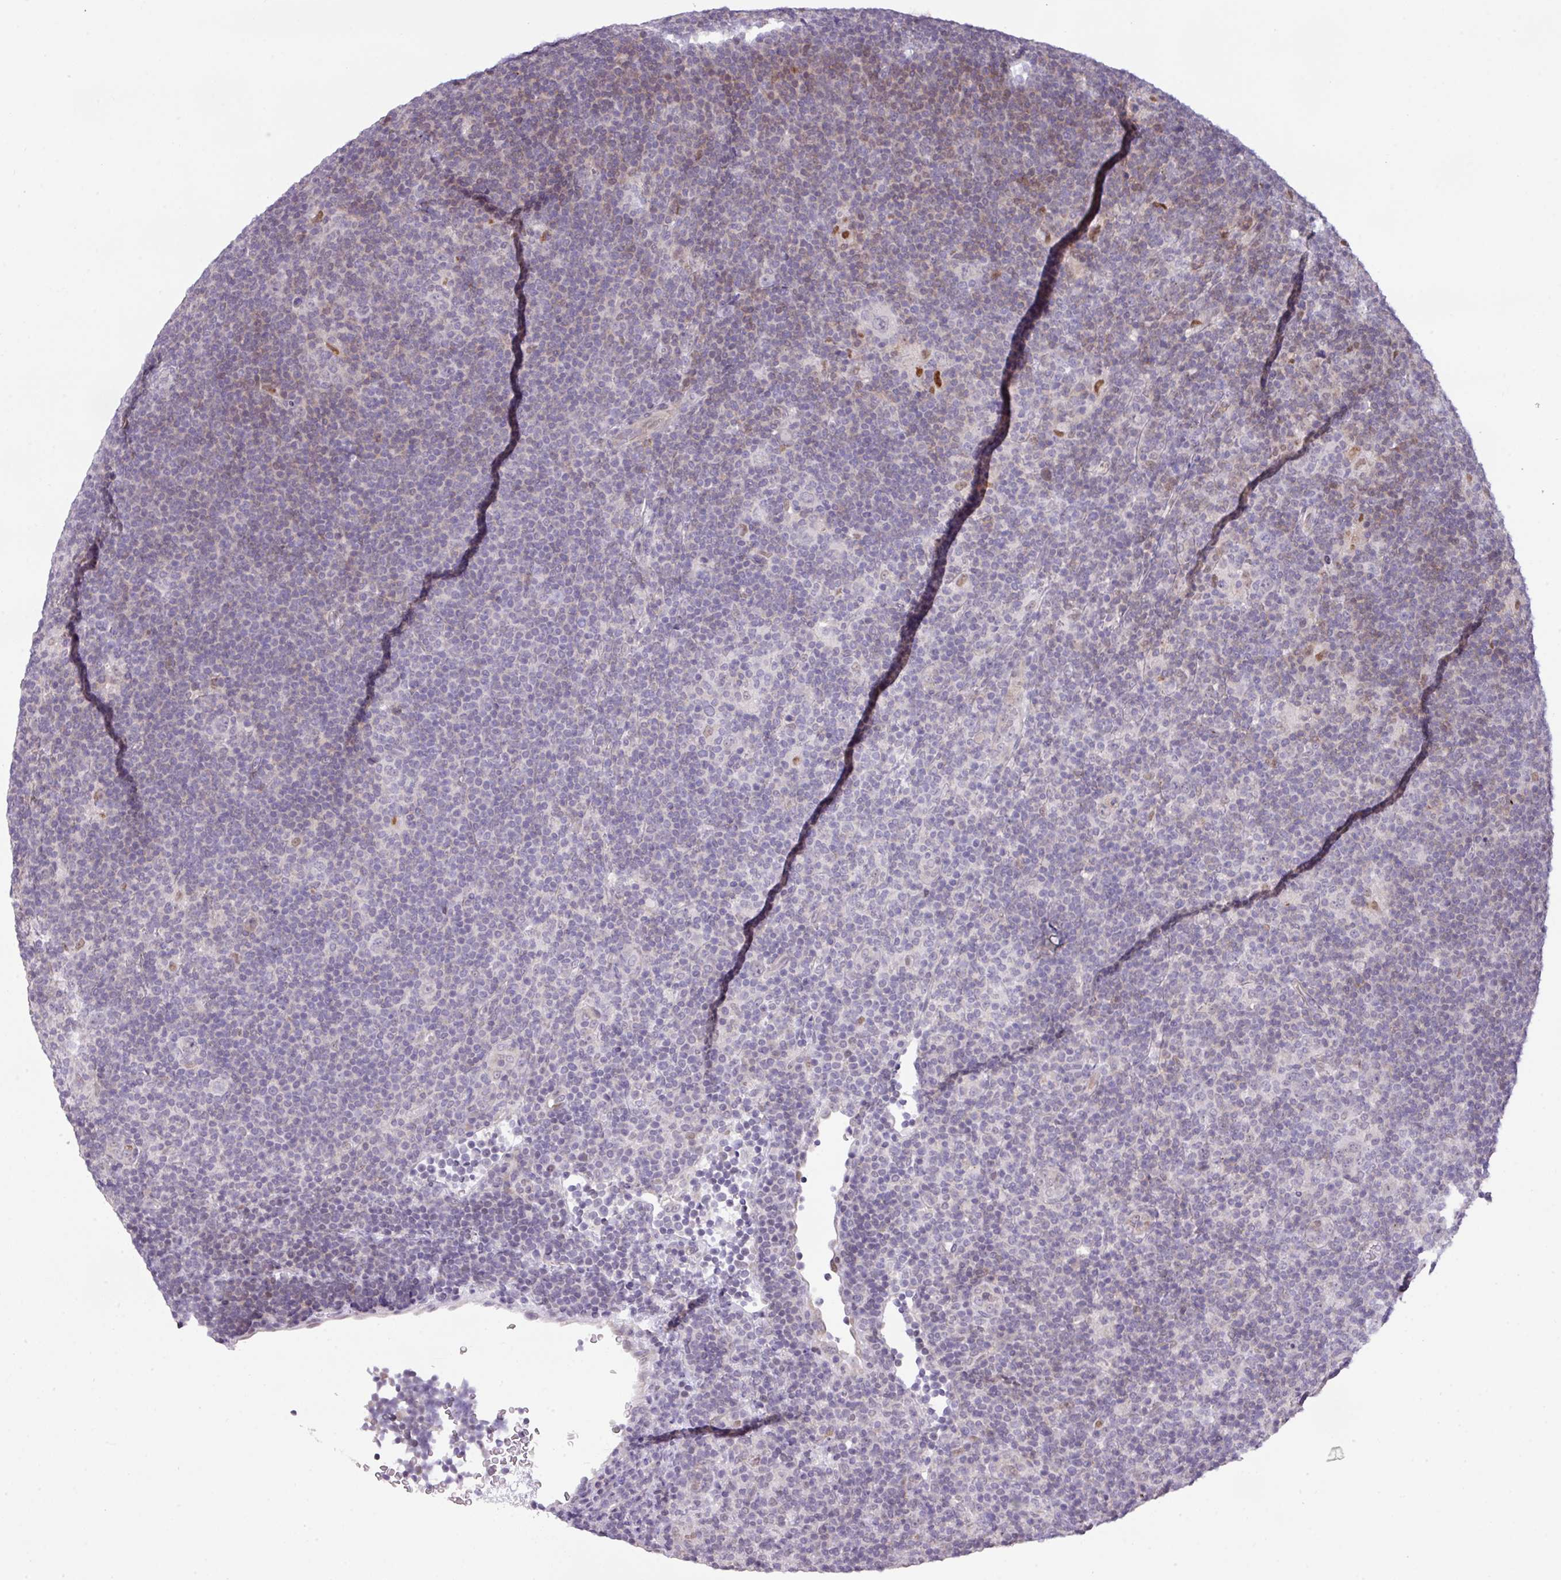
{"staining": {"intensity": "negative", "quantity": "none", "location": "none"}, "tissue": "lymphoma", "cell_type": "Tumor cells", "image_type": "cancer", "snomed": [{"axis": "morphology", "description": "Hodgkin's disease, NOS"}, {"axis": "topography", "description": "Lymph node"}], "caption": "Immunohistochemistry of human lymphoma reveals no staining in tumor cells. (Stains: DAB (3,3'-diaminobenzidine) IHC with hematoxylin counter stain, Microscopy: brightfield microscopy at high magnification).", "gene": "ANKRD13B", "patient": {"sex": "female", "age": 57}}